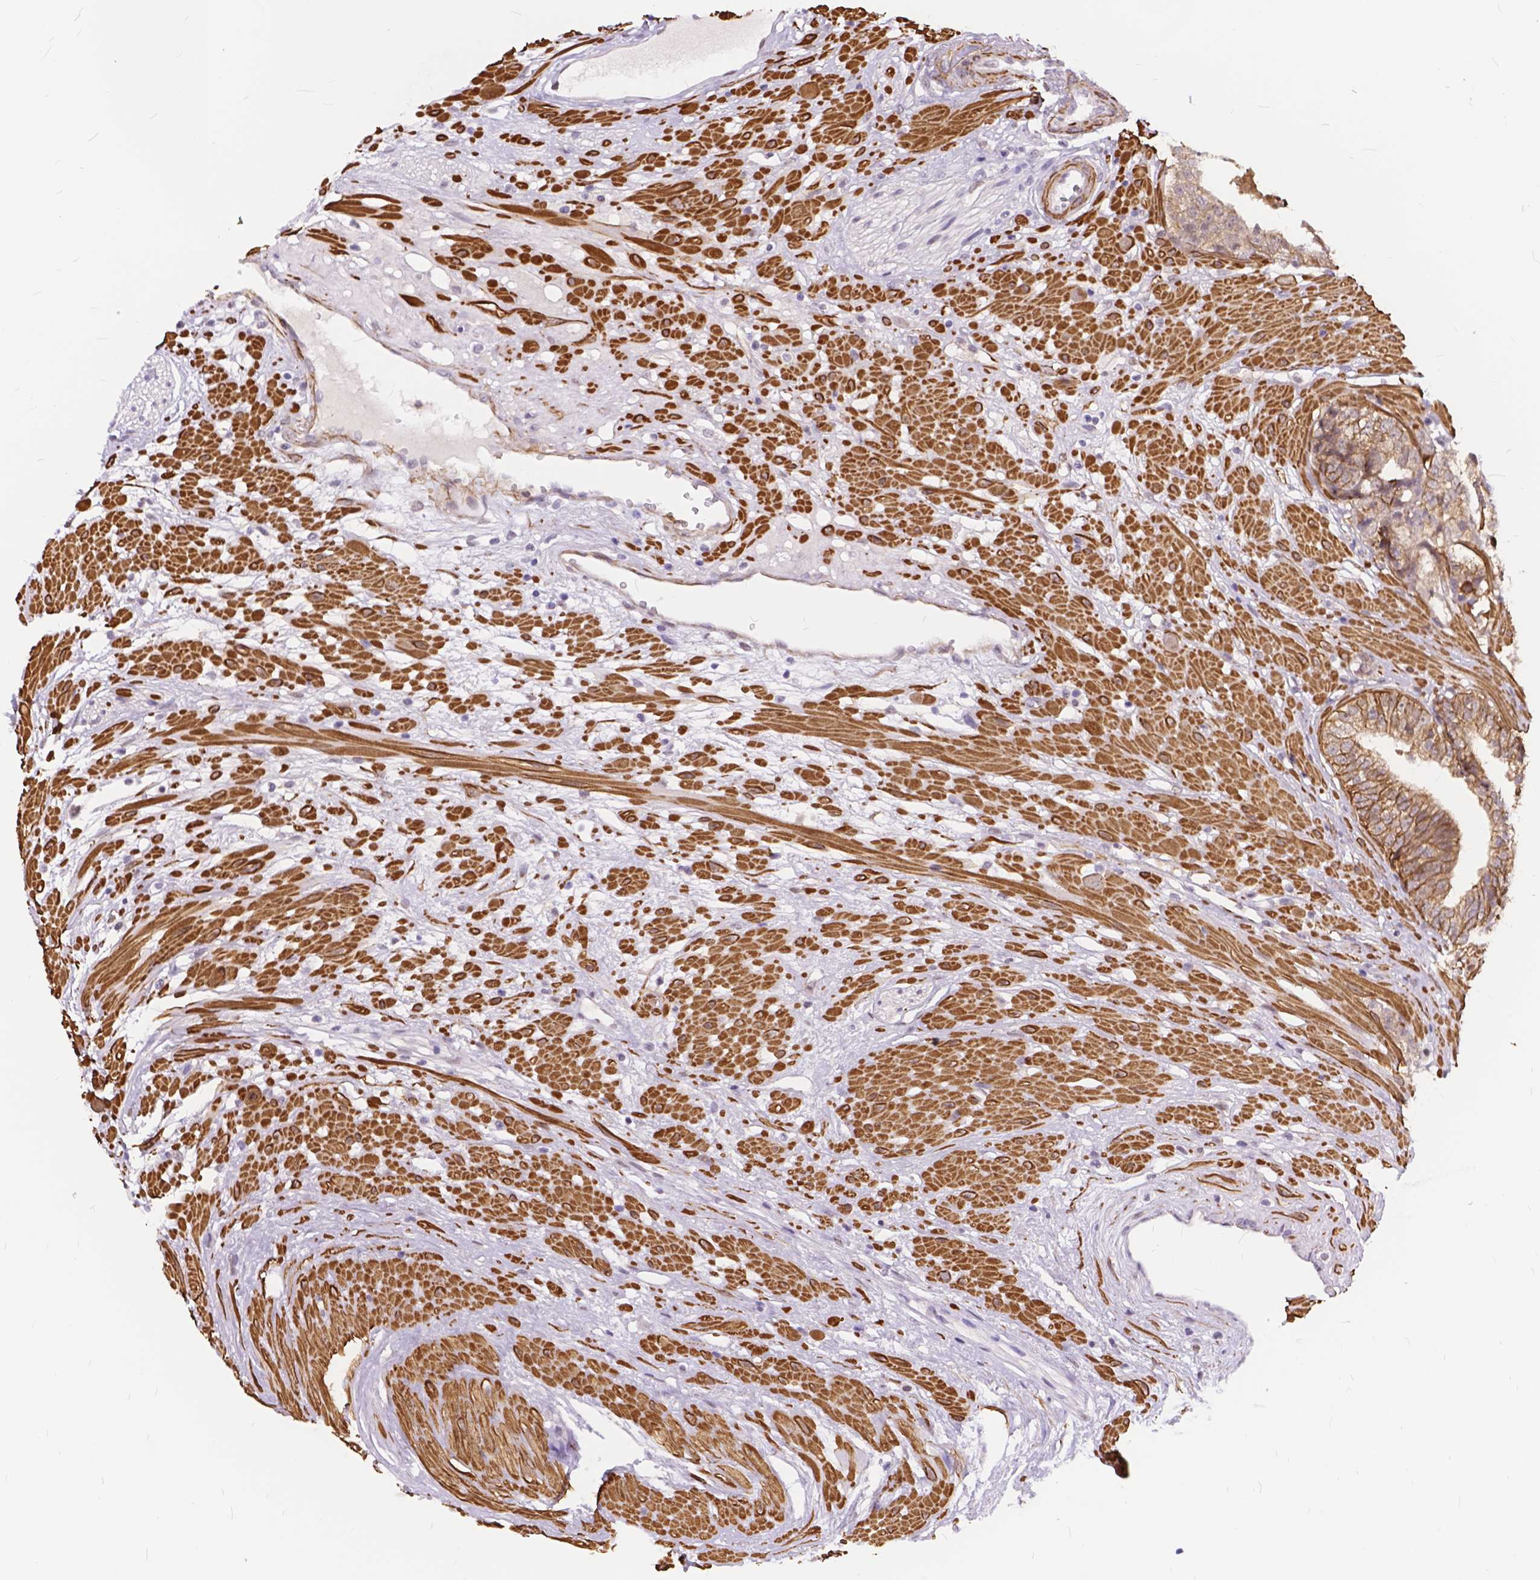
{"staining": {"intensity": "moderate", "quantity": "<25%", "location": "cytoplasmic/membranous"}, "tissue": "prostate cancer", "cell_type": "Tumor cells", "image_type": "cancer", "snomed": [{"axis": "morphology", "description": "Adenocarcinoma, Low grade"}, {"axis": "topography", "description": "Prostate"}], "caption": "Prostate cancer (low-grade adenocarcinoma) stained with a brown dye reveals moderate cytoplasmic/membranous positive positivity in about <25% of tumor cells.", "gene": "MAN2C1", "patient": {"sex": "male", "age": 60}}